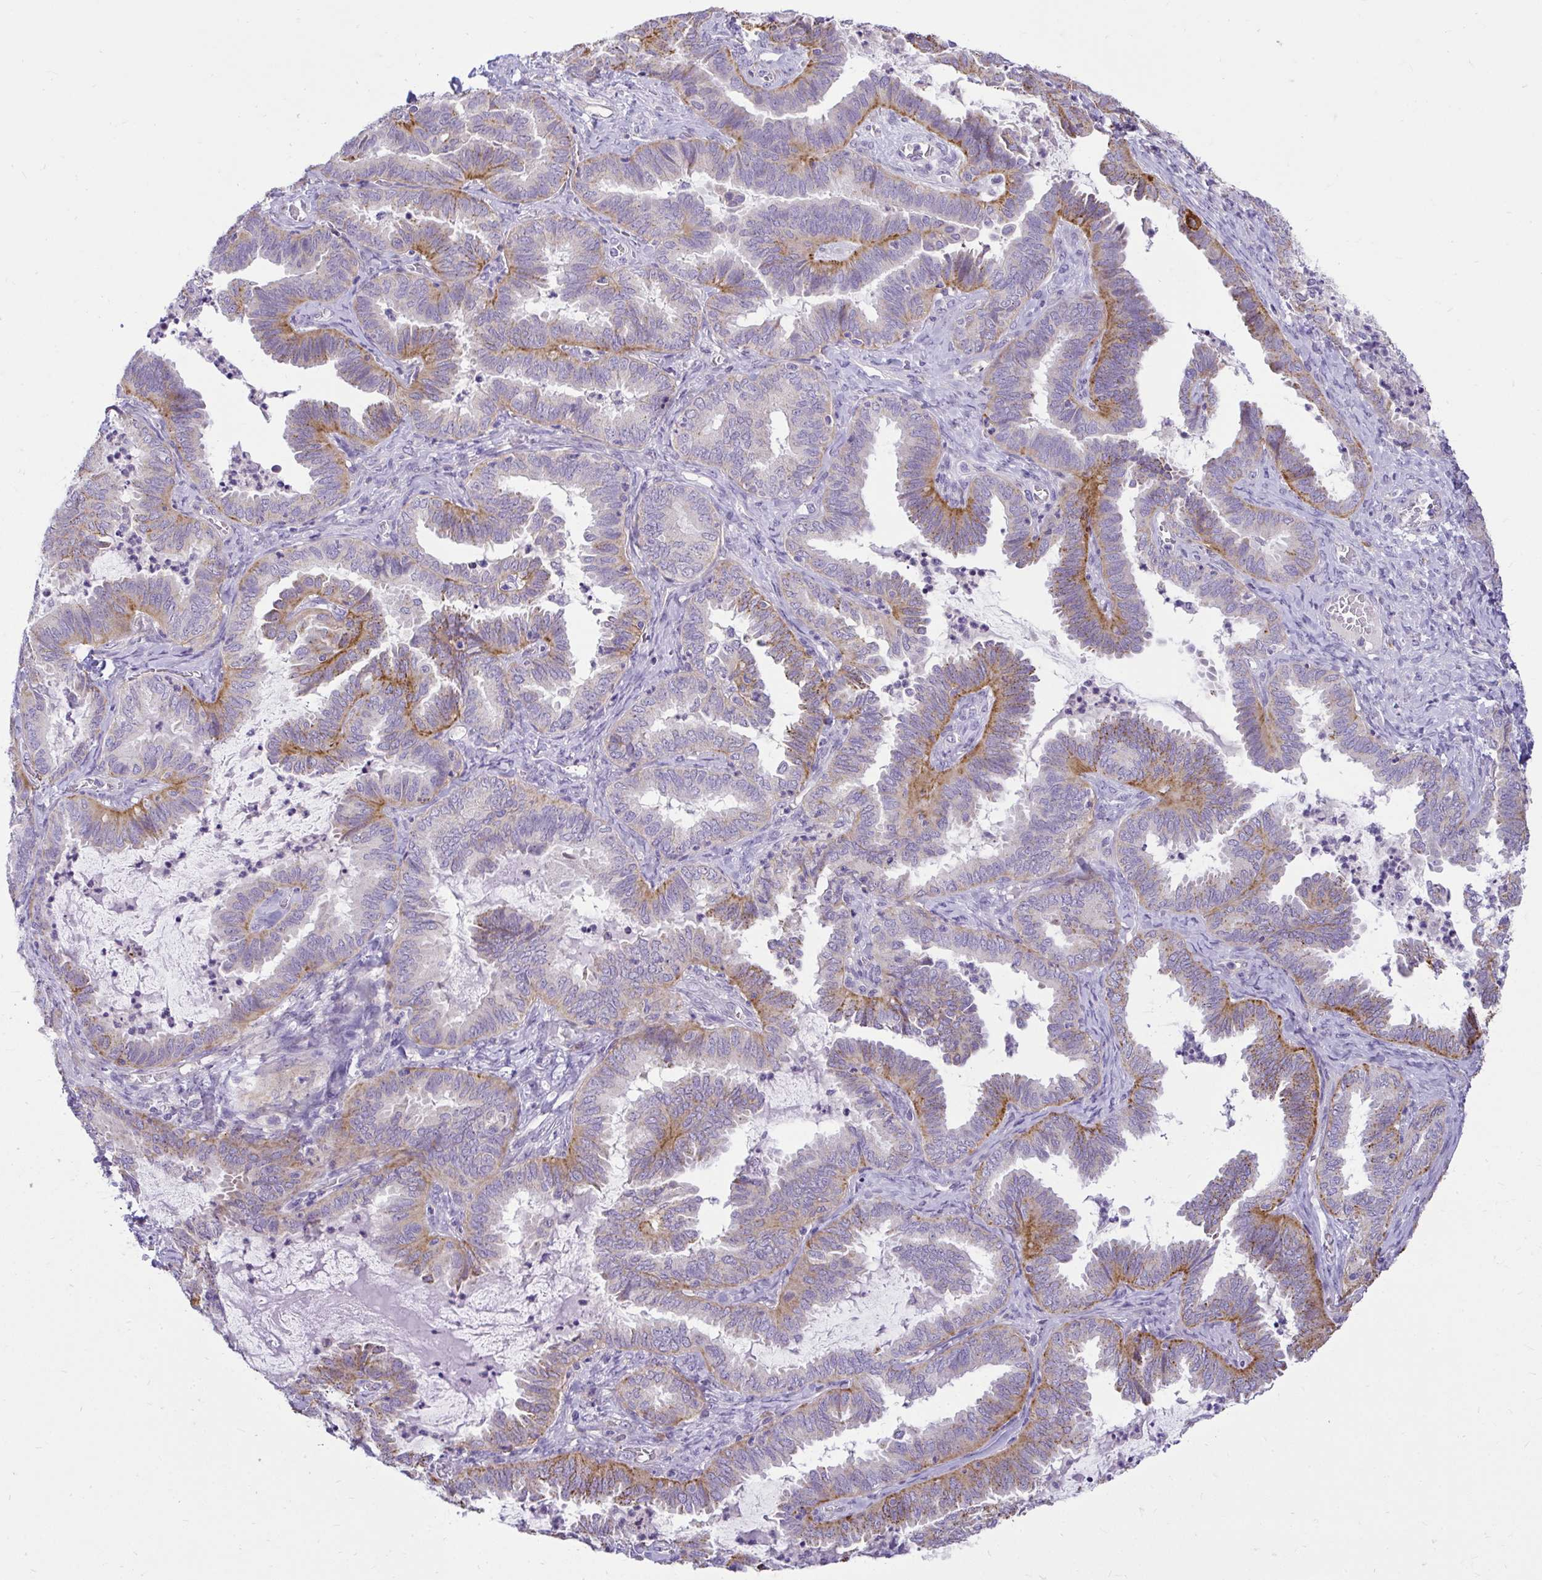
{"staining": {"intensity": "moderate", "quantity": "<25%", "location": "cytoplasmic/membranous"}, "tissue": "ovarian cancer", "cell_type": "Tumor cells", "image_type": "cancer", "snomed": [{"axis": "morphology", "description": "Carcinoma, endometroid"}, {"axis": "topography", "description": "Ovary"}], "caption": "High-power microscopy captured an immunohistochemistry (IHC) image of ovarian cancer, revealing moderate cytoplasmic/membranous expression in about <25% of tumor cells. The protein of interest is stained brown, and the nuclei are stained in blue (DAB IHC with brightfield microscopy, high magnification).", "gene": "PKN3", "patient": {"sex": "female", "age": 70}}